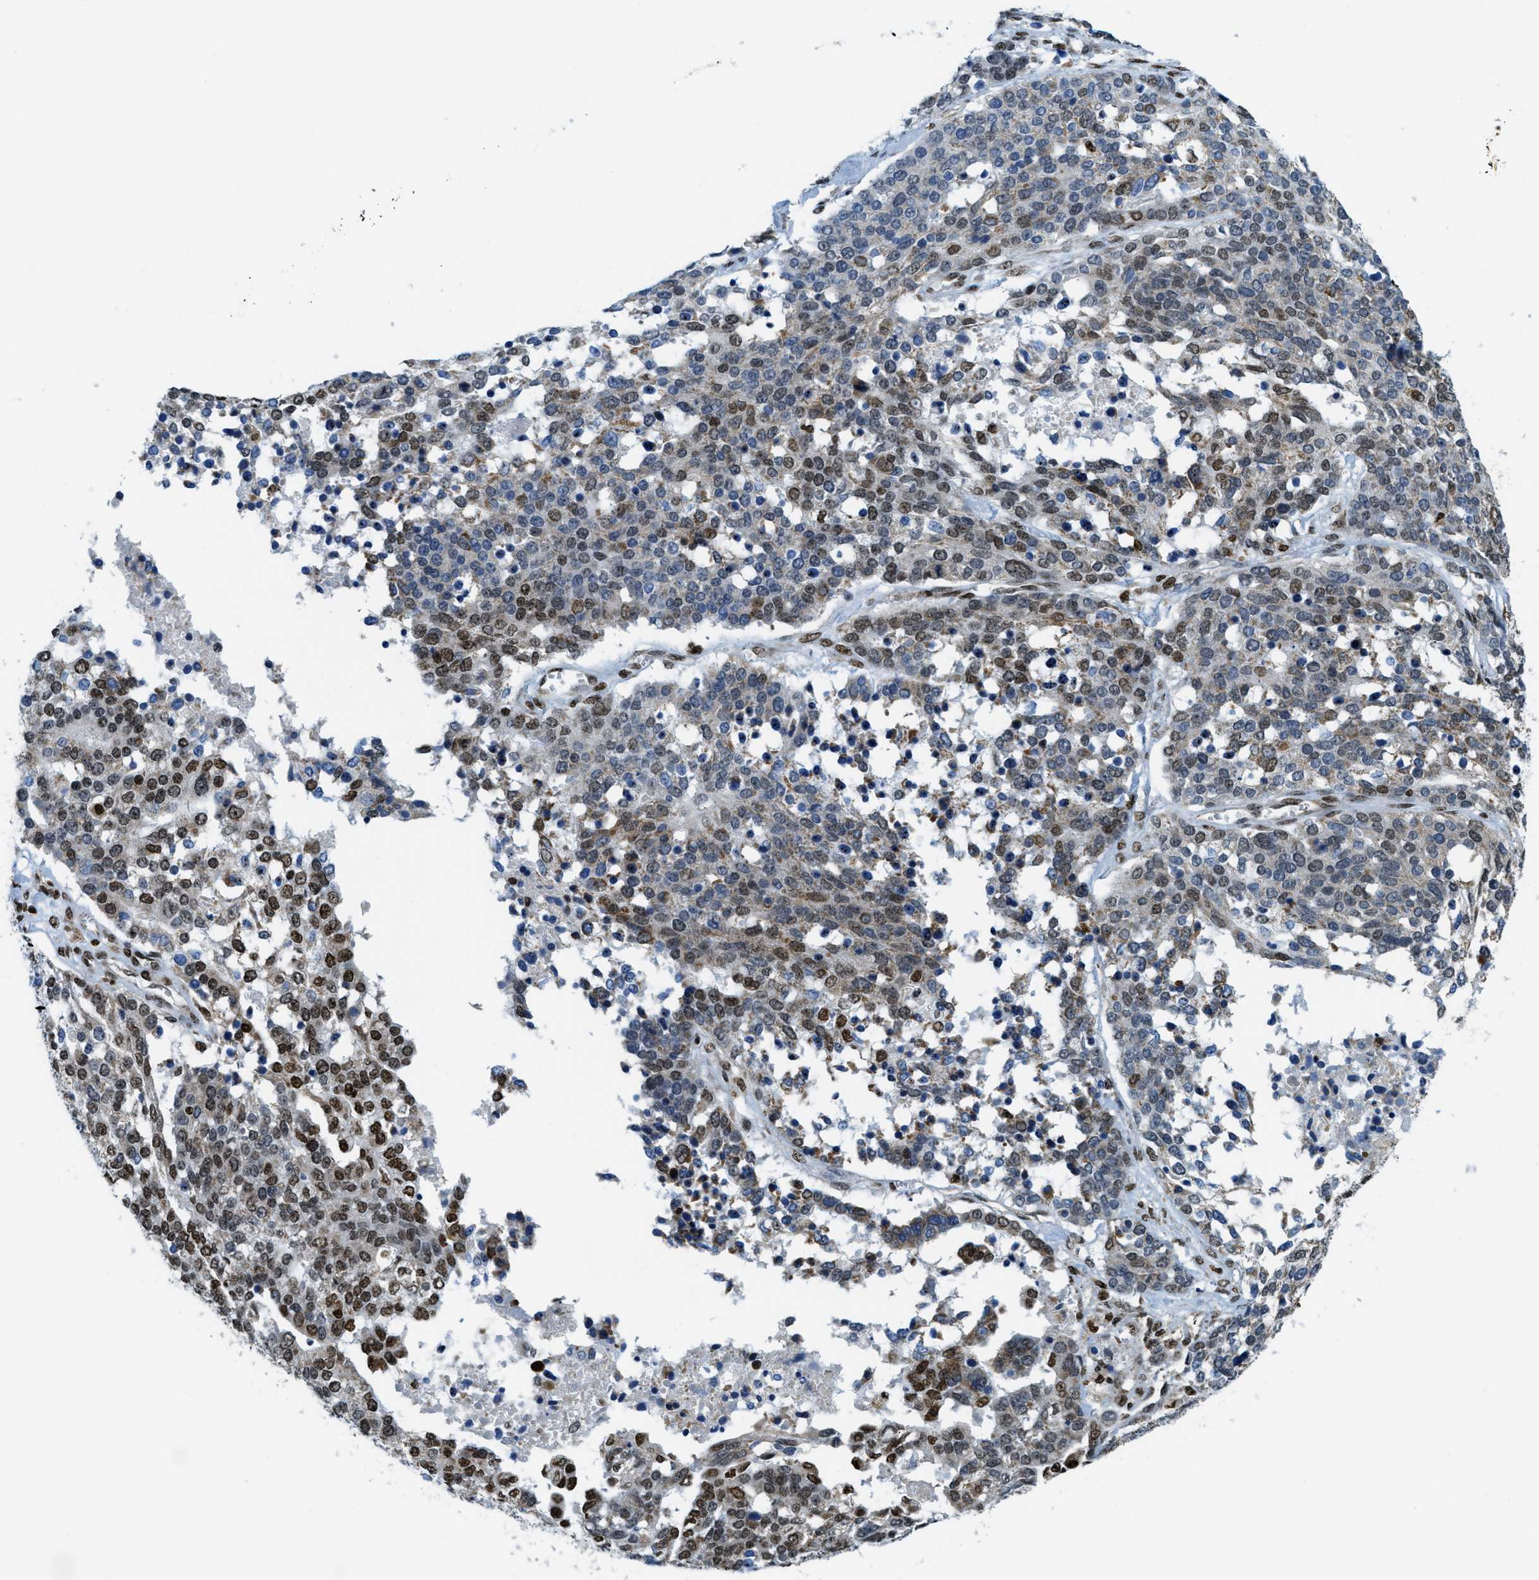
{"staining": {"intensity": "moderate", "quantity": "25%-75%", "location": "nuclear"}, "tissue": "ovarian cancer", "cell_type": "Tumor cells", "image_type": "cancer", "snomed": [{"axis": "morphology", "description": "Cystadenocarcinoma, serous, NOS"}, {"axis": "topography", "description": "Ovary"}], "caption": "Immunohistochemical staining of human serous cystadenocarcinoma (ovarian) reveals moderate nuclear protein expression in approximately 25%-75% of tumor cells.", "gene": "SP100", "patient": {"sex": "female", "age": 44}}